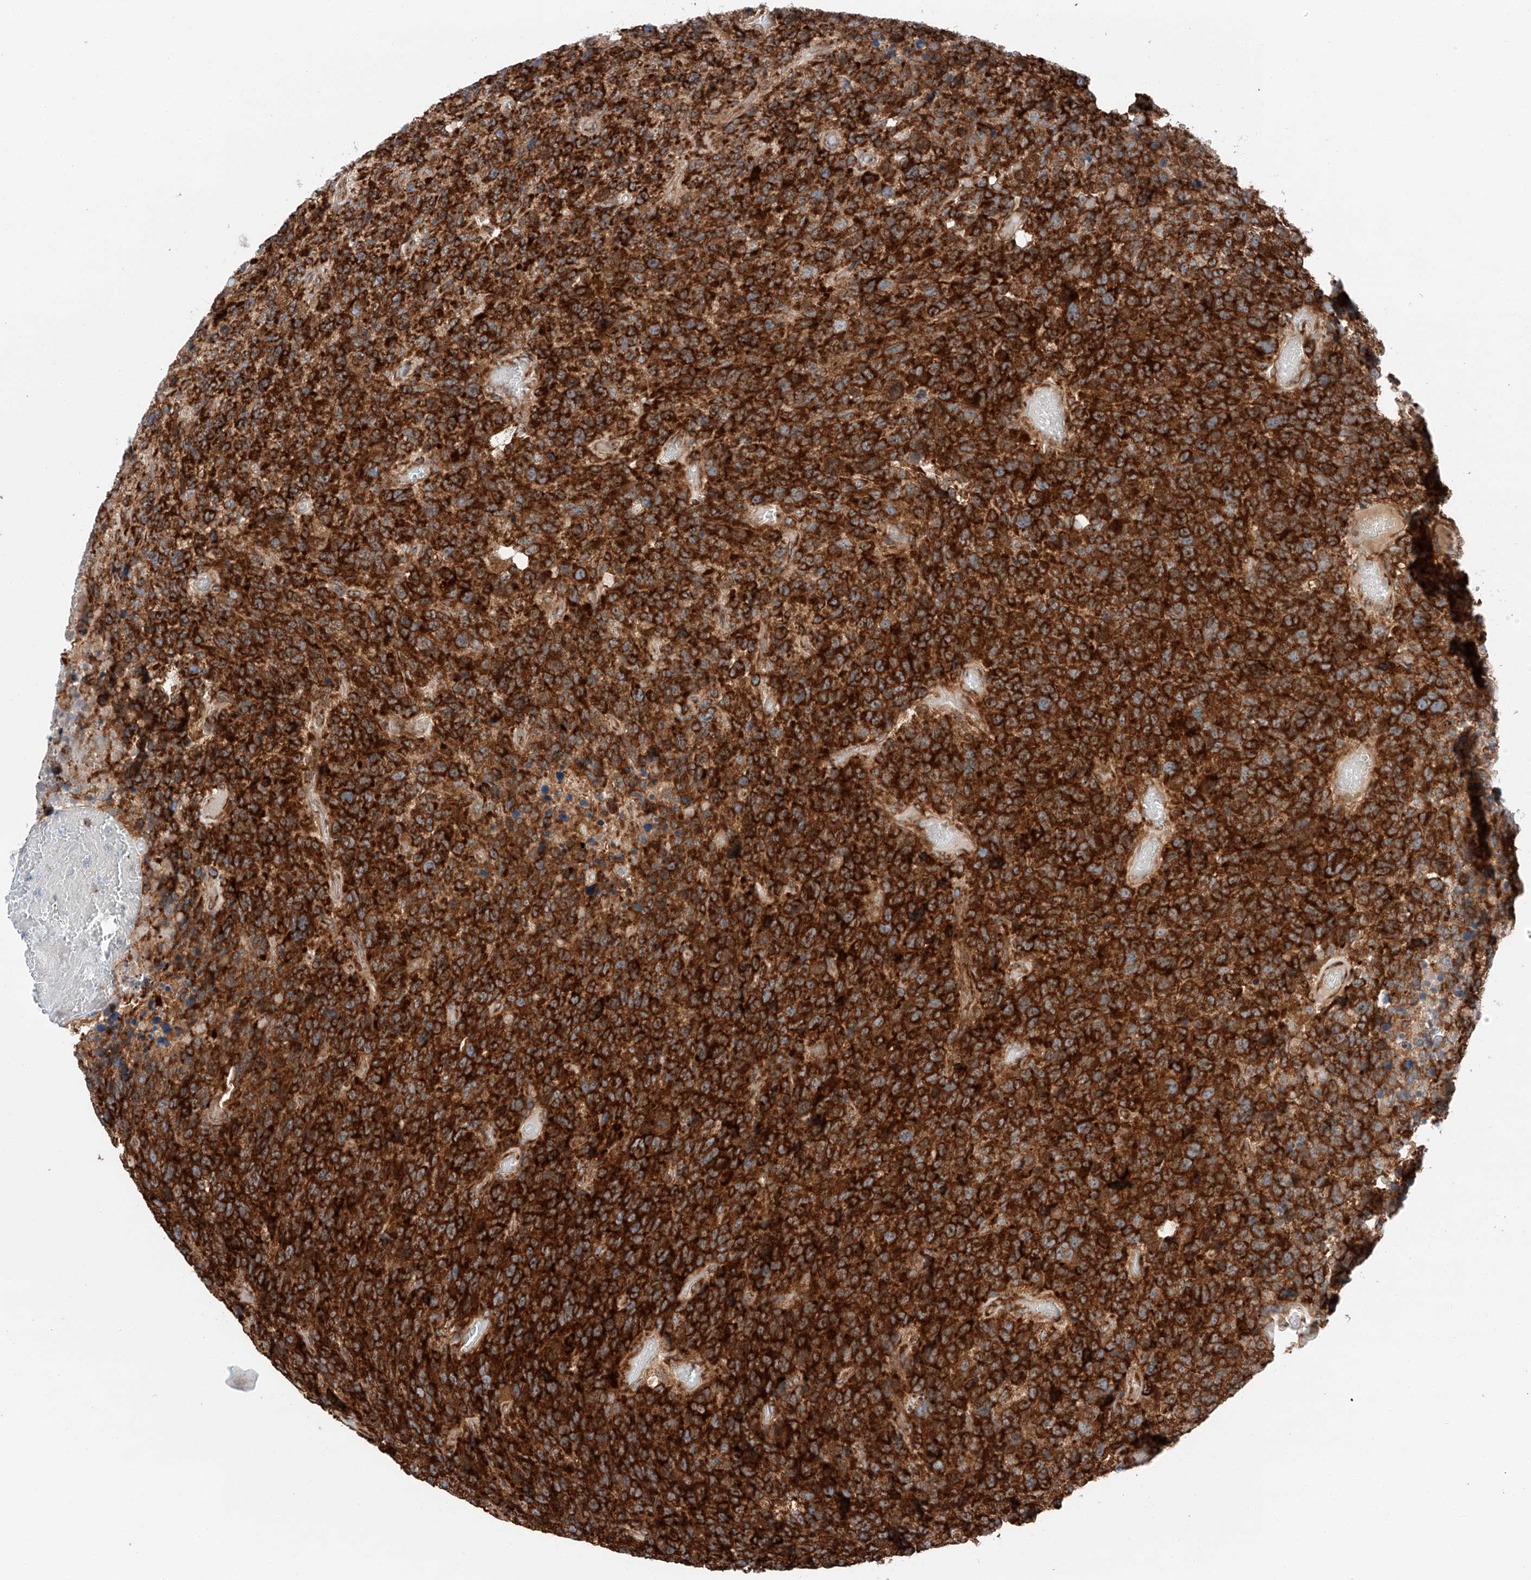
{"staining": {"intensity": "strong", "quantity": ">75%", "location": "cytoplasmic/membranous"}, "tissue": "glioma", "cell_type": "Tumor cells", "image_type": "cancer", "snomed": [{"axis": "morphology", "description": "Glioma, malignant, High grade"}, {"axis": "topography", "description": "Brain"}], "caption": "Glioma stained with a protein marker displays strong staining in tumor cells.", "gene": "ZC3H15", "patient": {"sex": "male", "age": 69}}